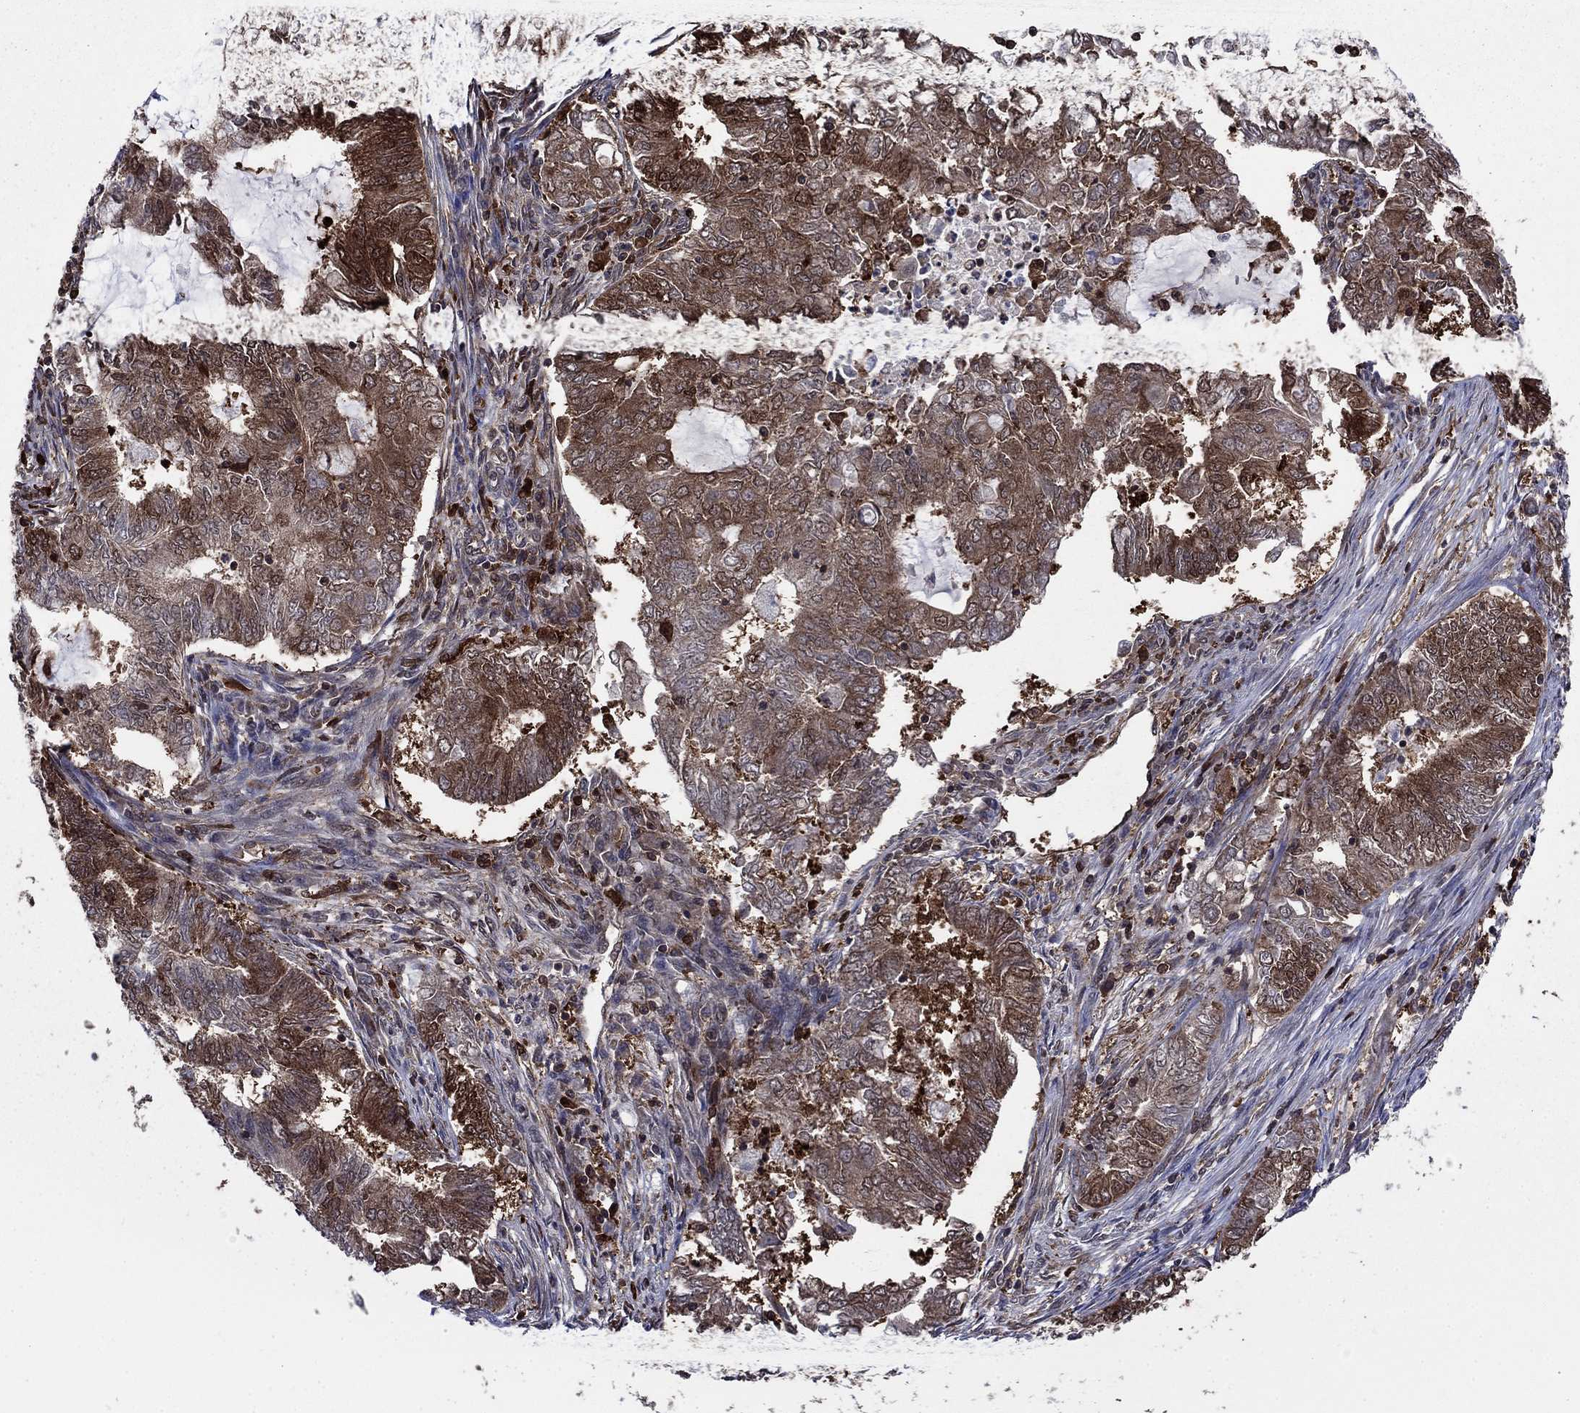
{"staining": {"intensity": "strong", "quantity": ">75%", "location": "cytoplasmic/membranous"}, "tissue": "endometrial cancer", "cell_type": "Tumor cells", "image_type": "cancer", "snomed": [{"axis": "morphology", "description": "Adenocarcinoma, NOS"}, {"axis": "topography", "description": "Endometrium"}], "caption": "Protein staining by immunohistochemistry reveals strong cytoplasmic/membranous positivity in about >75% of tumor cells in adenocarcinoma (endometrial).", "gene": "CACYBP", "patient": {"sex": "female", "age": 62}}